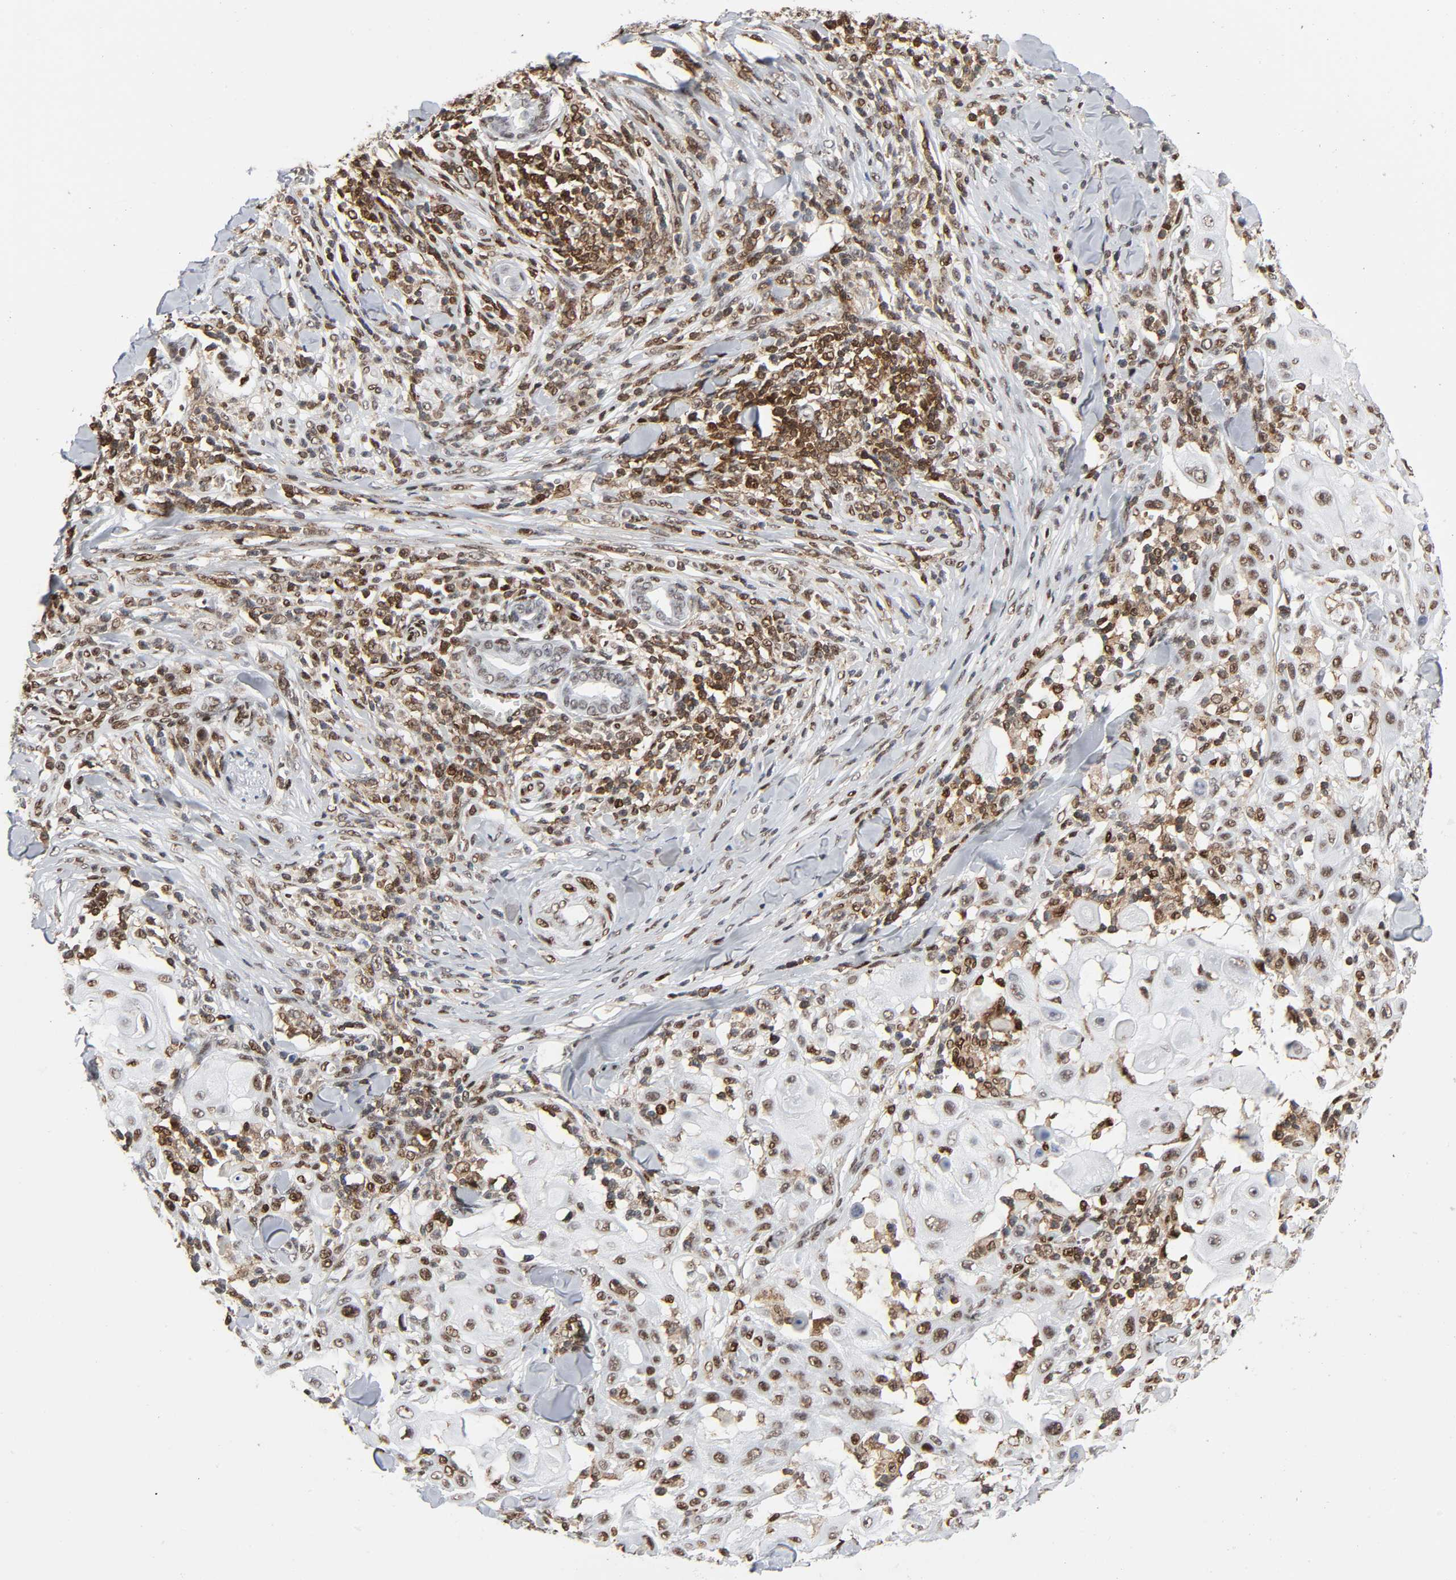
{"staining": {"intensity": "moderate", "quantity": ">75%", "location": "nuclear"}, "tissue": "skin cancer", "cell_type": "Tumor cells", "image_type": "cancer", "snomed": [{"axis": "morphology", "description": "Squamous cell carcinoma, NOS"}, {"axis": "topography", "description": "Skin"}], "caption": "IHC (DAB (3,3'-diaminobenzidine)) staining of skin squamous cell carcinoma shows moderate nuclear protein positivity in approximately >75% of tumor cells.", "gene": "WAS", "patient": {"sex": "male", "age": 24}}